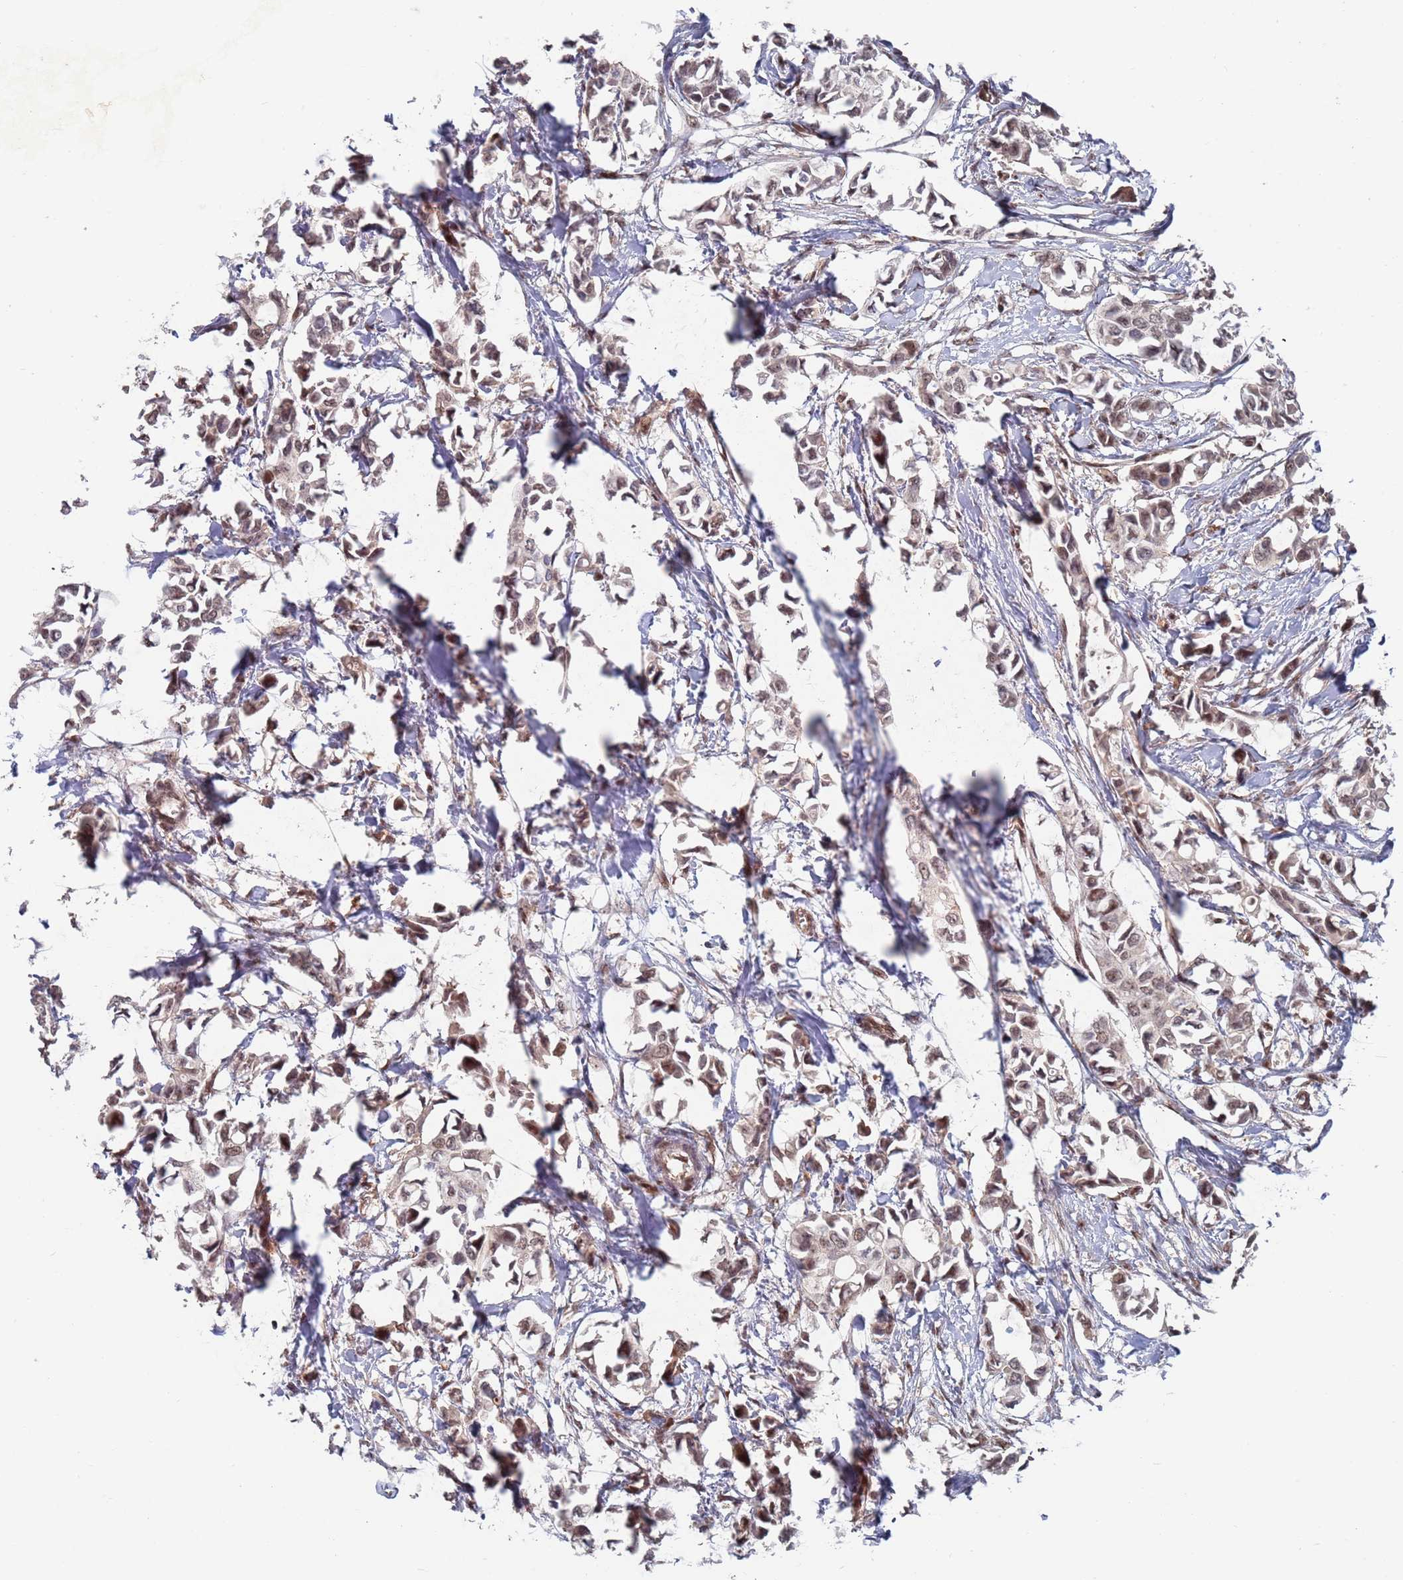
{"staining": {"intensity": "moderate", "quantity": ">75%", "location": "nuclear"}, "tissue": "breast cancer", "cell_type": "Tumor cells", "image_type": "cancer", "snomed": [{"axis": "morphology", "description": "Duct carcinoma"}, {"axis": "topography", "description": "Breast"}], "caption": "This image demonstrates breast invasive ductal carcinoma stained with IHC to label a protein in brown. The nuclear of tumor cells show moderate positivity for the protein. Nuclei are counter-stained blue.", "gene": "RPP25", "patient": {"sex": "female", "age": 41}}